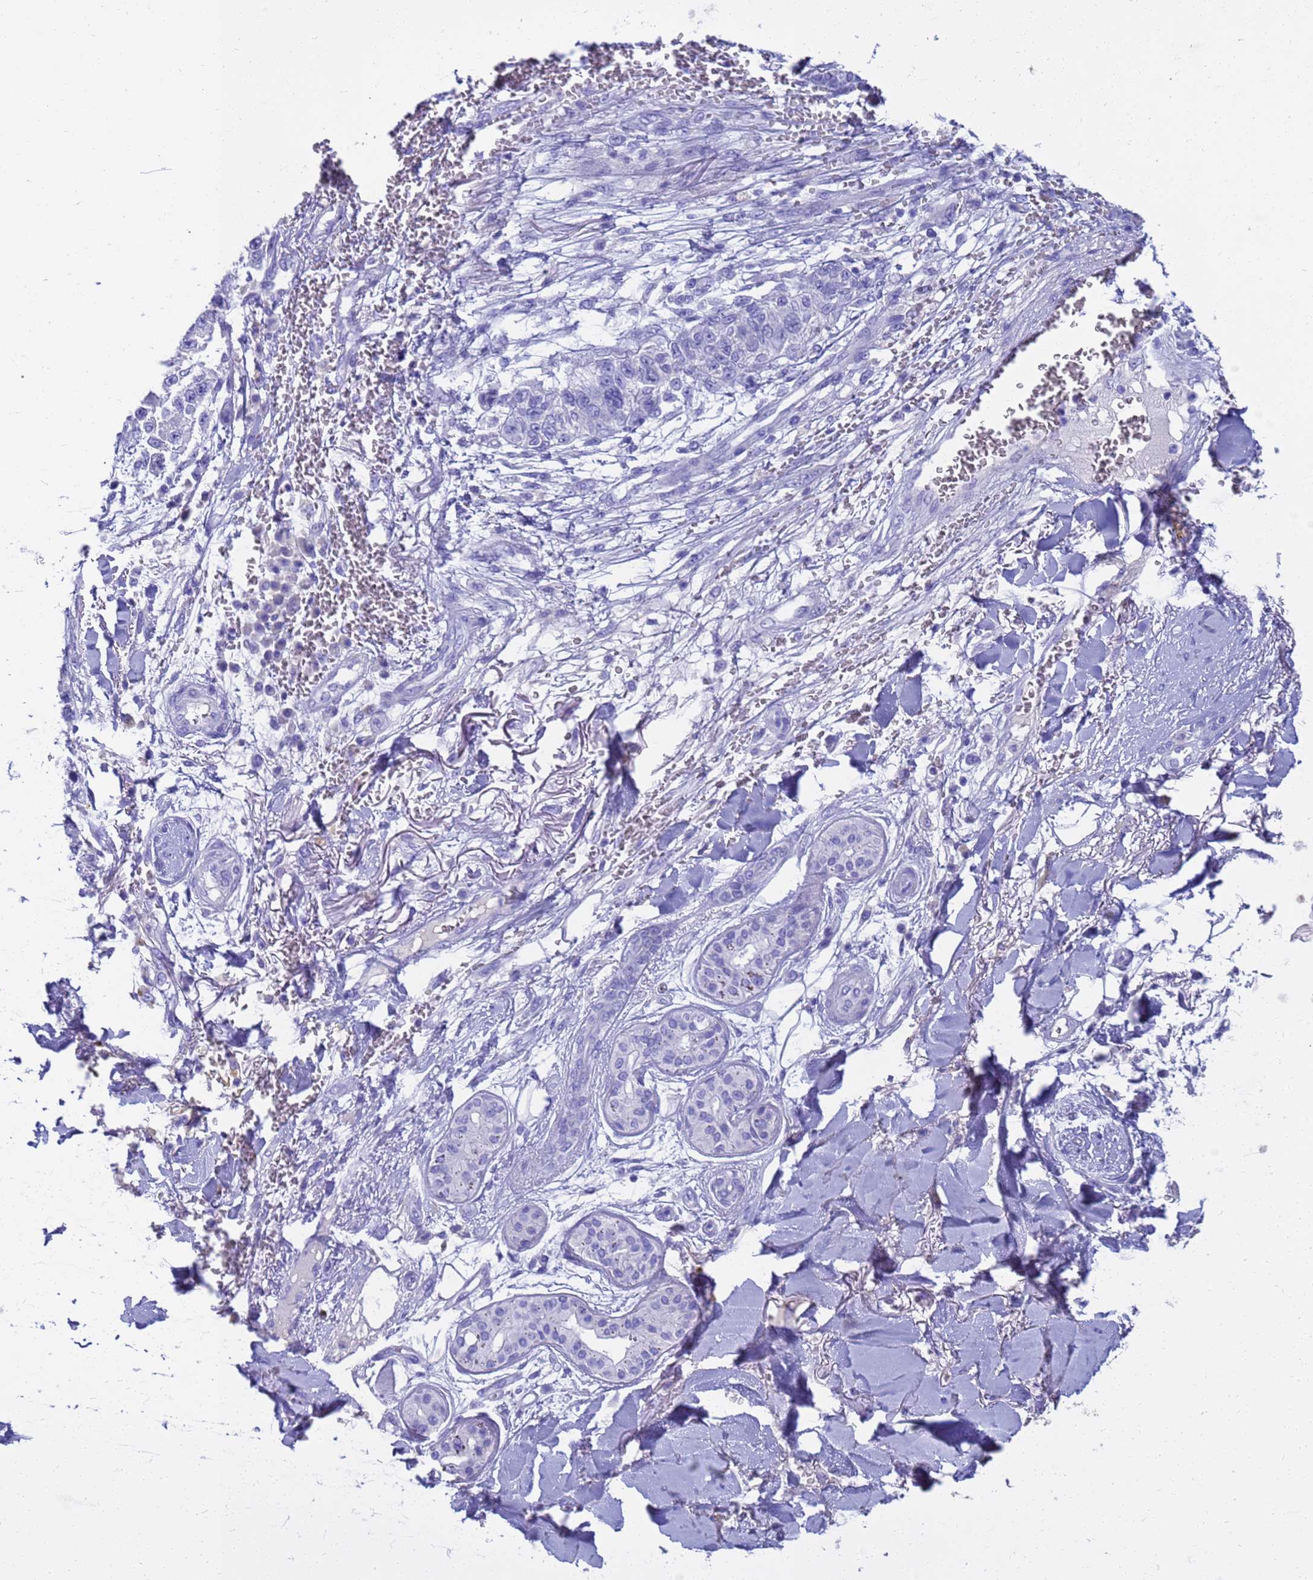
{"staining": {"intensity": "negative", "quantity": "none", "location": "none"}, "tissue": "melanoma", "cell_type": "Tumor cells", "image_type": "cancer", "snomed": [{"axis": "morphology", "description": "Normal tissue, NOS"}, {"axis": "morphology", "description": "Malignant melanoma, NOS"}, {"axis": "topography", "description": "Skin"}], "caption": "Immunohistochemistry micrograph of human melanoma stained for a protein (brown), which shows no expression in tumor cells.", "gene": "SYCN", "patient": {"sex": "female", "age": 96}}